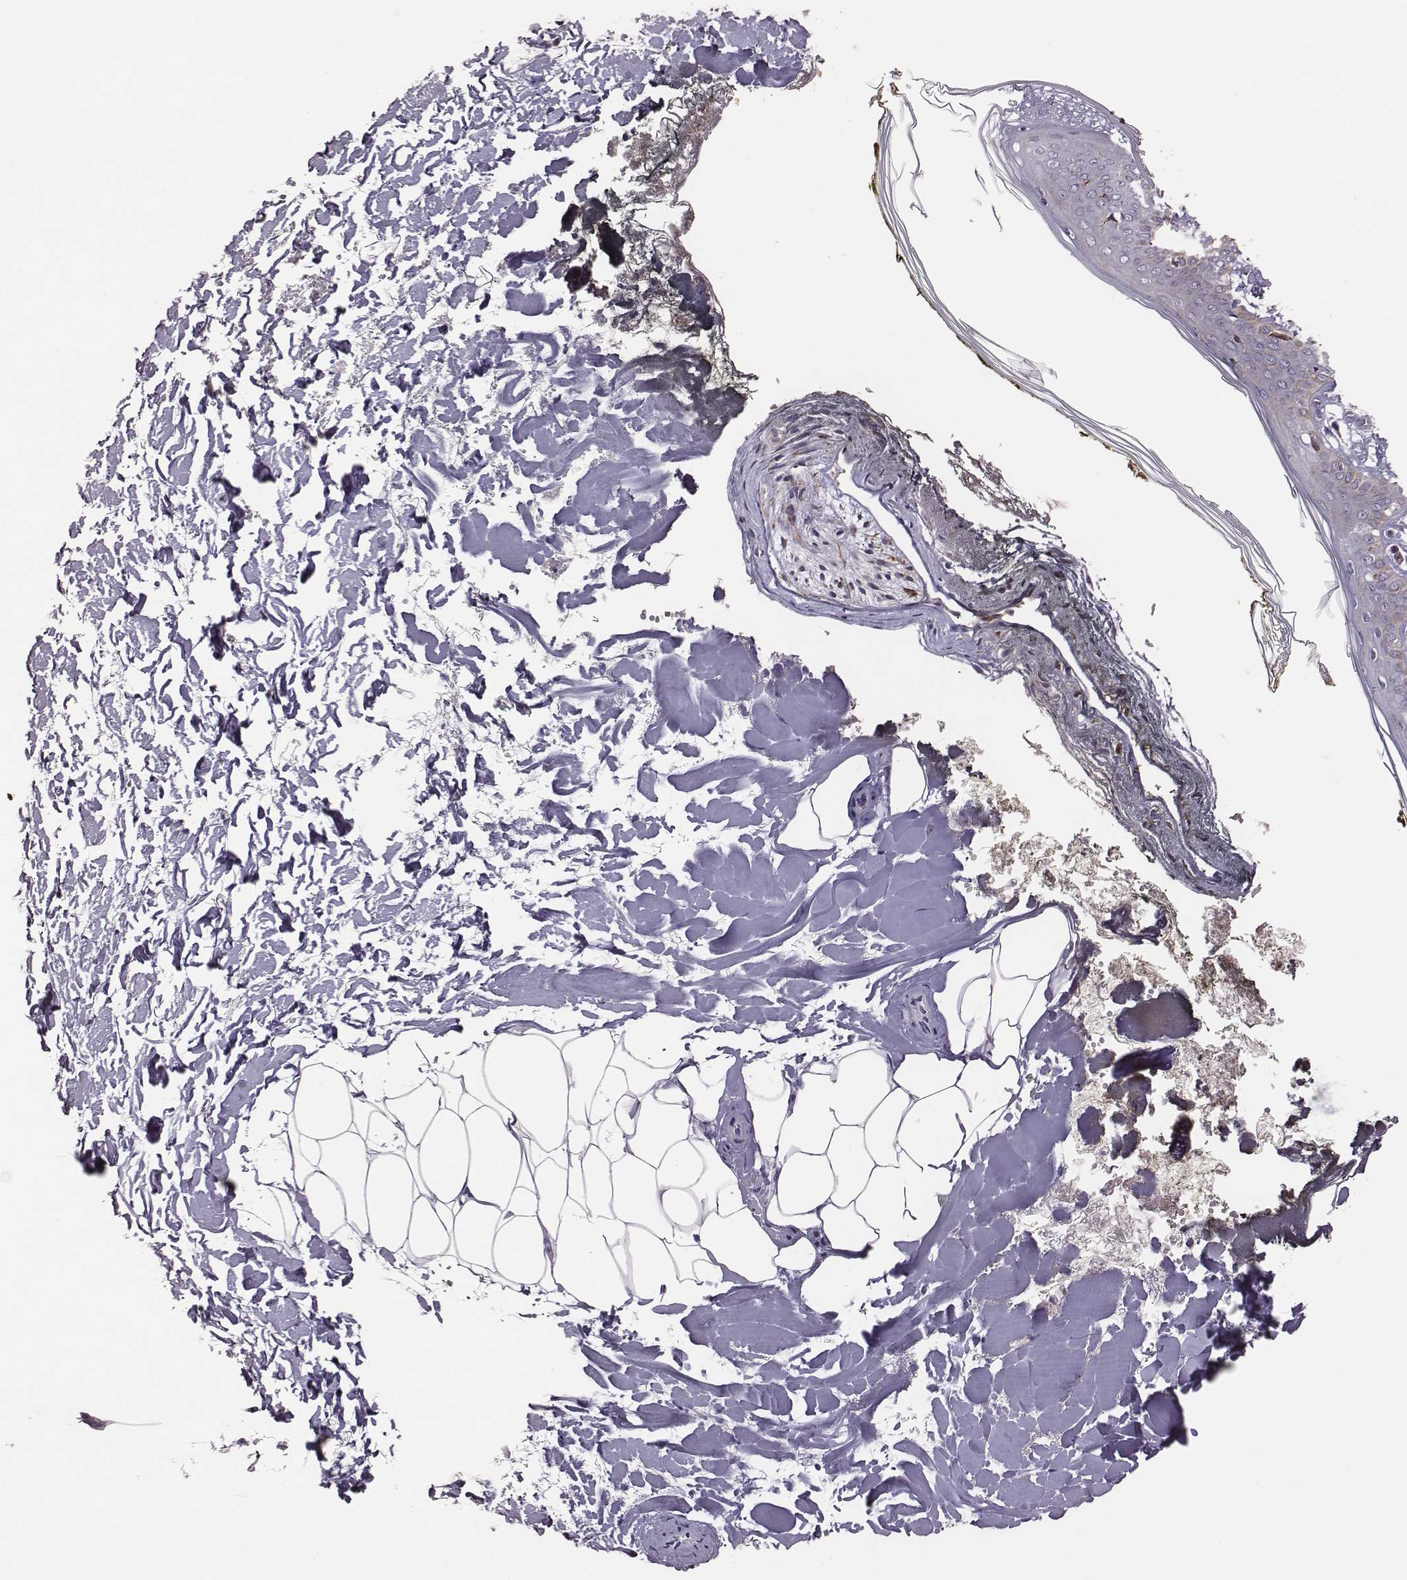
{"staining": {"intensity": "negative", "quantity": "none", "location": "none"}, "tissue": "skin", "cell_type": "Fibroblasts", "image_type": "normal", "snomed": [{"axis": "morphology", "description": "Normal tissue, NOS"}, {"axis": "topography", "description": "Skin"}], "caption": "Immunohistochemistry image of unremarkable skin stained for a protein (brown), which demonstrates no staining in fibroblasts. The staining is performed using DAB brown chromogen with nuclei counter-stained in using hematoxylin.", "gene": "SELENOI", "patient": {"sex": "female", "age": 34}}